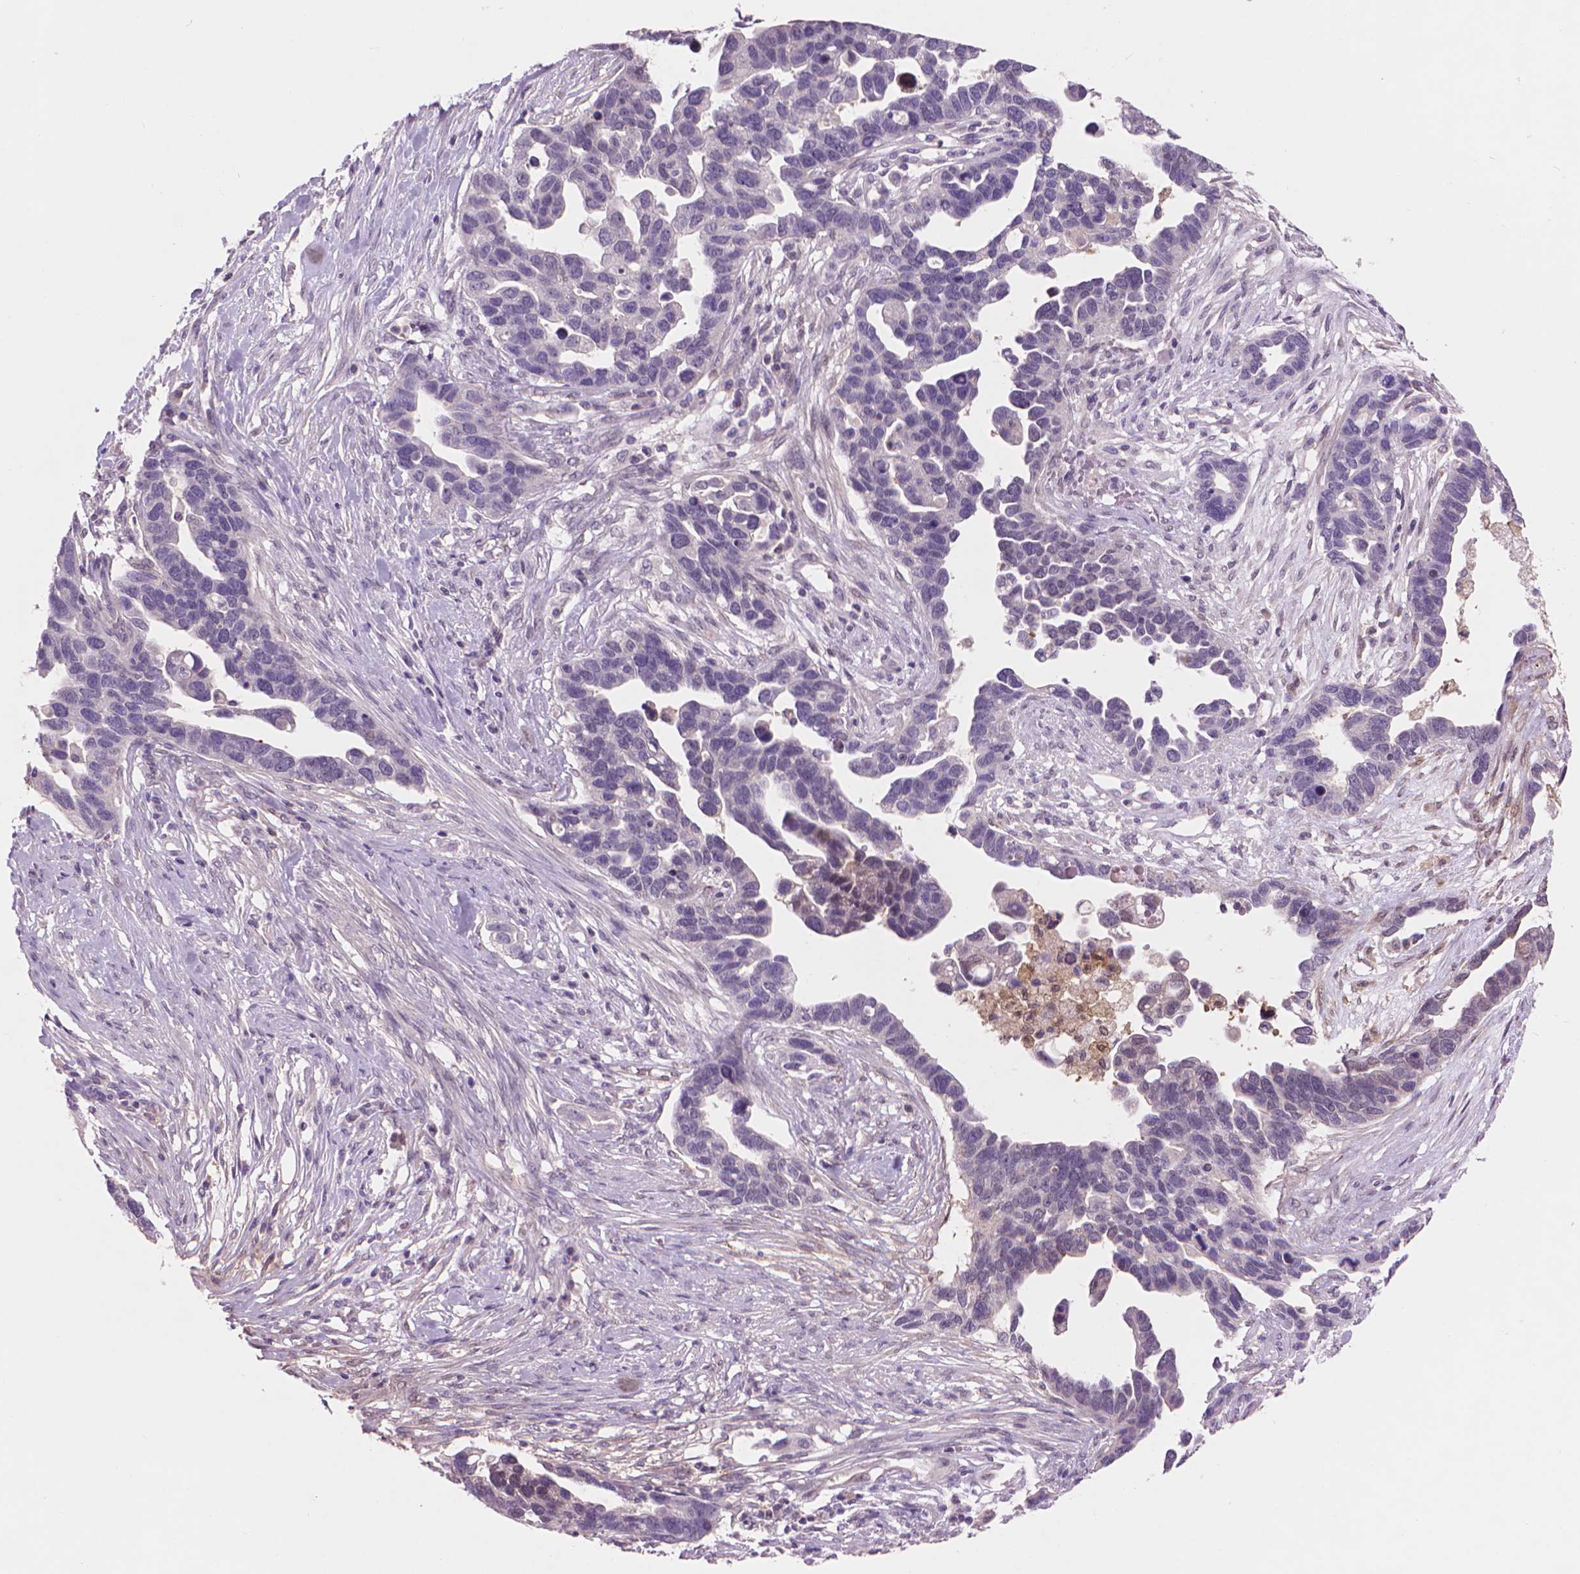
{"staining": {"intensity": "negative", "quantity": "none", "location": "none"}, "tissue": "ovarian cancer", "cell_type": "Tumor cells", "image_type": "cancer", "snomed": [{"axis": "morphology", "description": "Cystadenocarcinoma, serous, NOS"}, {"axis": "topography", "description": "Ovary"}], "caption": "Immunohistochemical staining of human ovarian serous cystadenocarcinoma reveals no significant positivity in tumor cells.", "gene": "ENO2", "patient": {"sex": "female", "age": 54}}